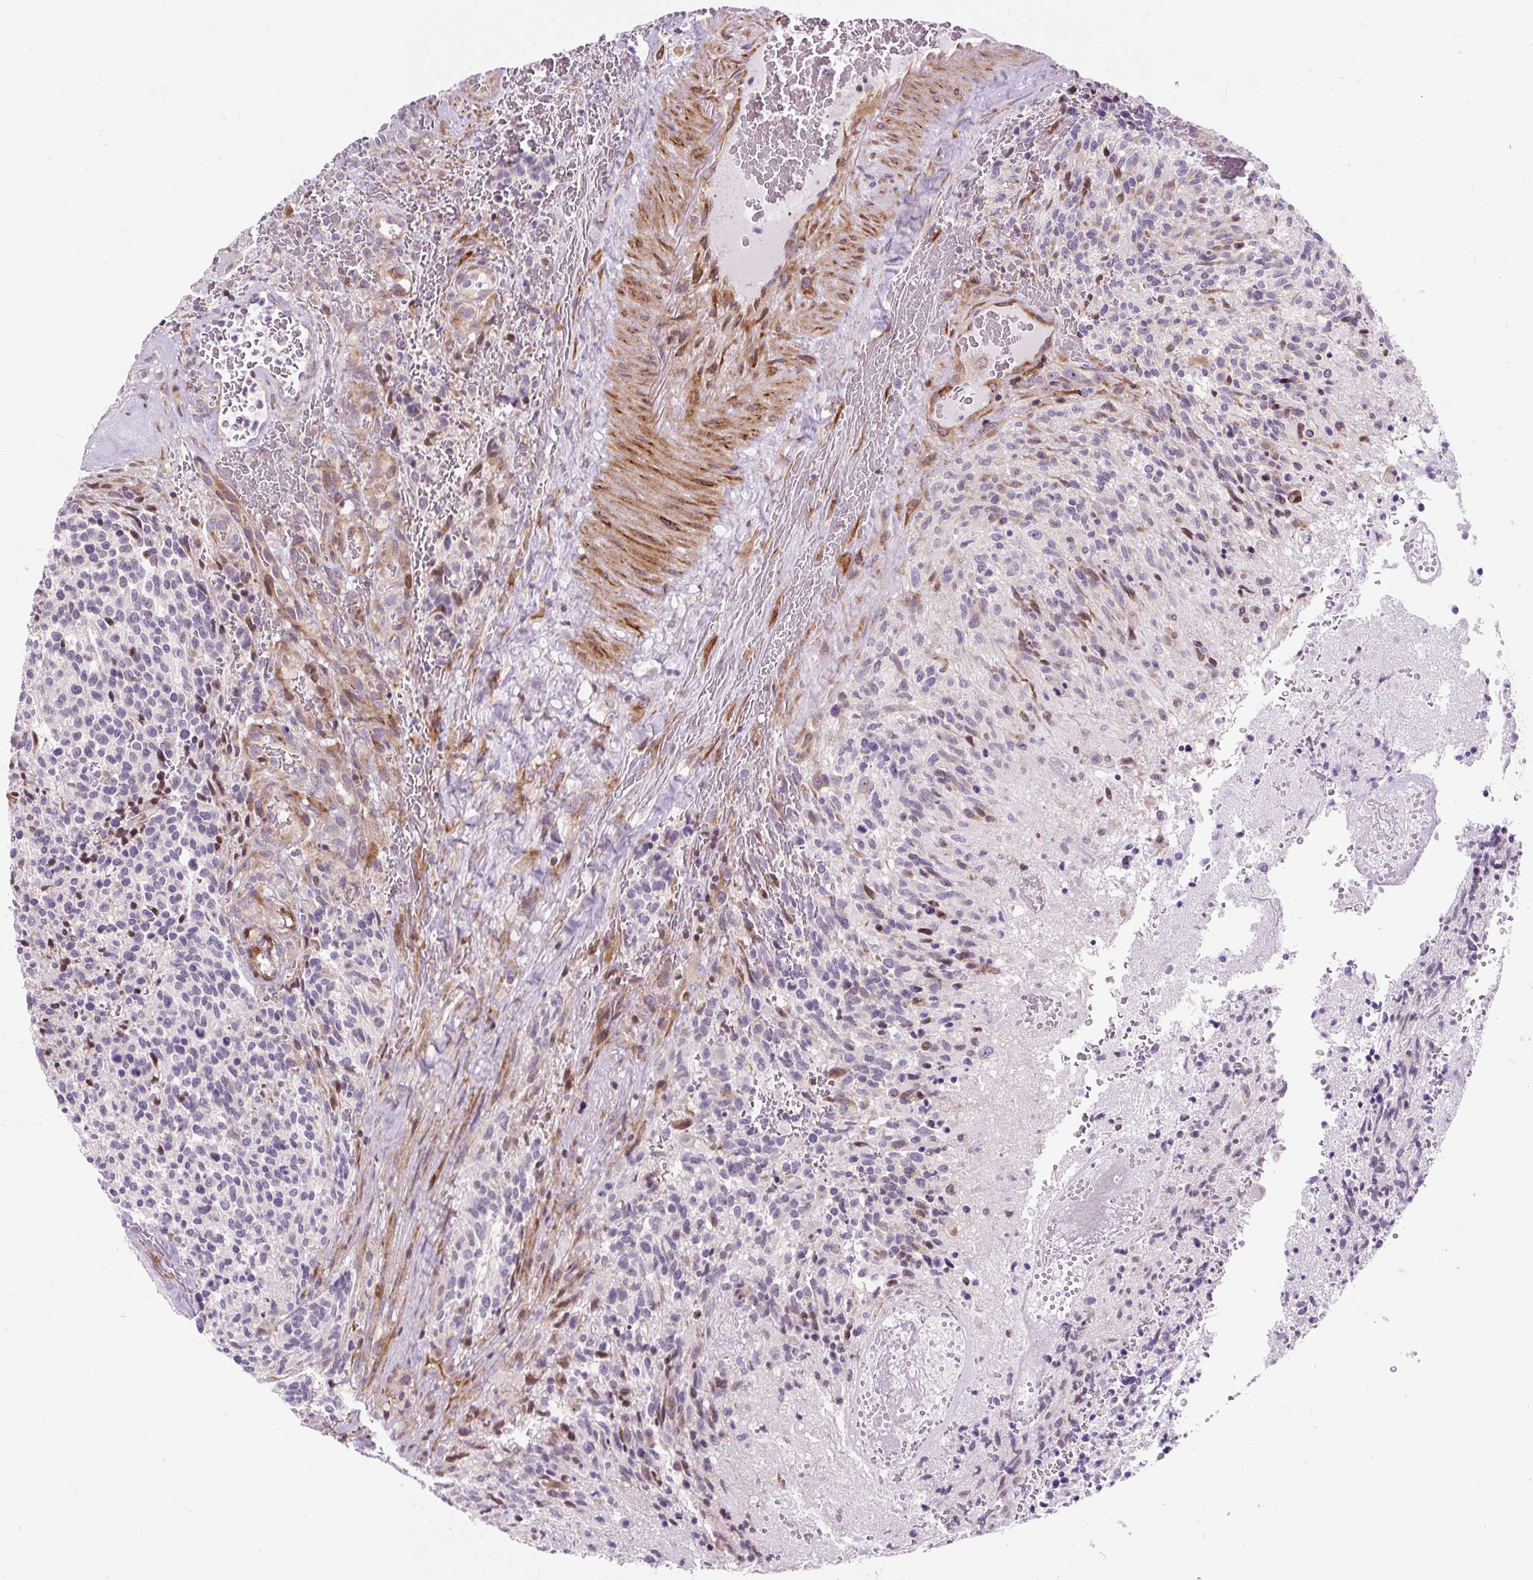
{"staining": {"intensity": "negative", "quantity": "none", "location": "none"}, "tissue": "glioma", "cell_type": "Tumor cells", "image_type": "cancer", "snomed": [{"axis": "morphology", "description": "Glioma, malignant, High grade"}, {"axis": "topography", "description": "Brain"}], "caption": "Immunohistochemistry (IHC) image of neoplastic tissue: malignant high-grade glioma stained with DAB (3,3'-diaminobenzidine) shows no significant protein positivity in tumor cells. (IHC, brightfield microscopy, high magnification).", "gene": "CISD3", "patient": {"sex": "male", "age": 36}}